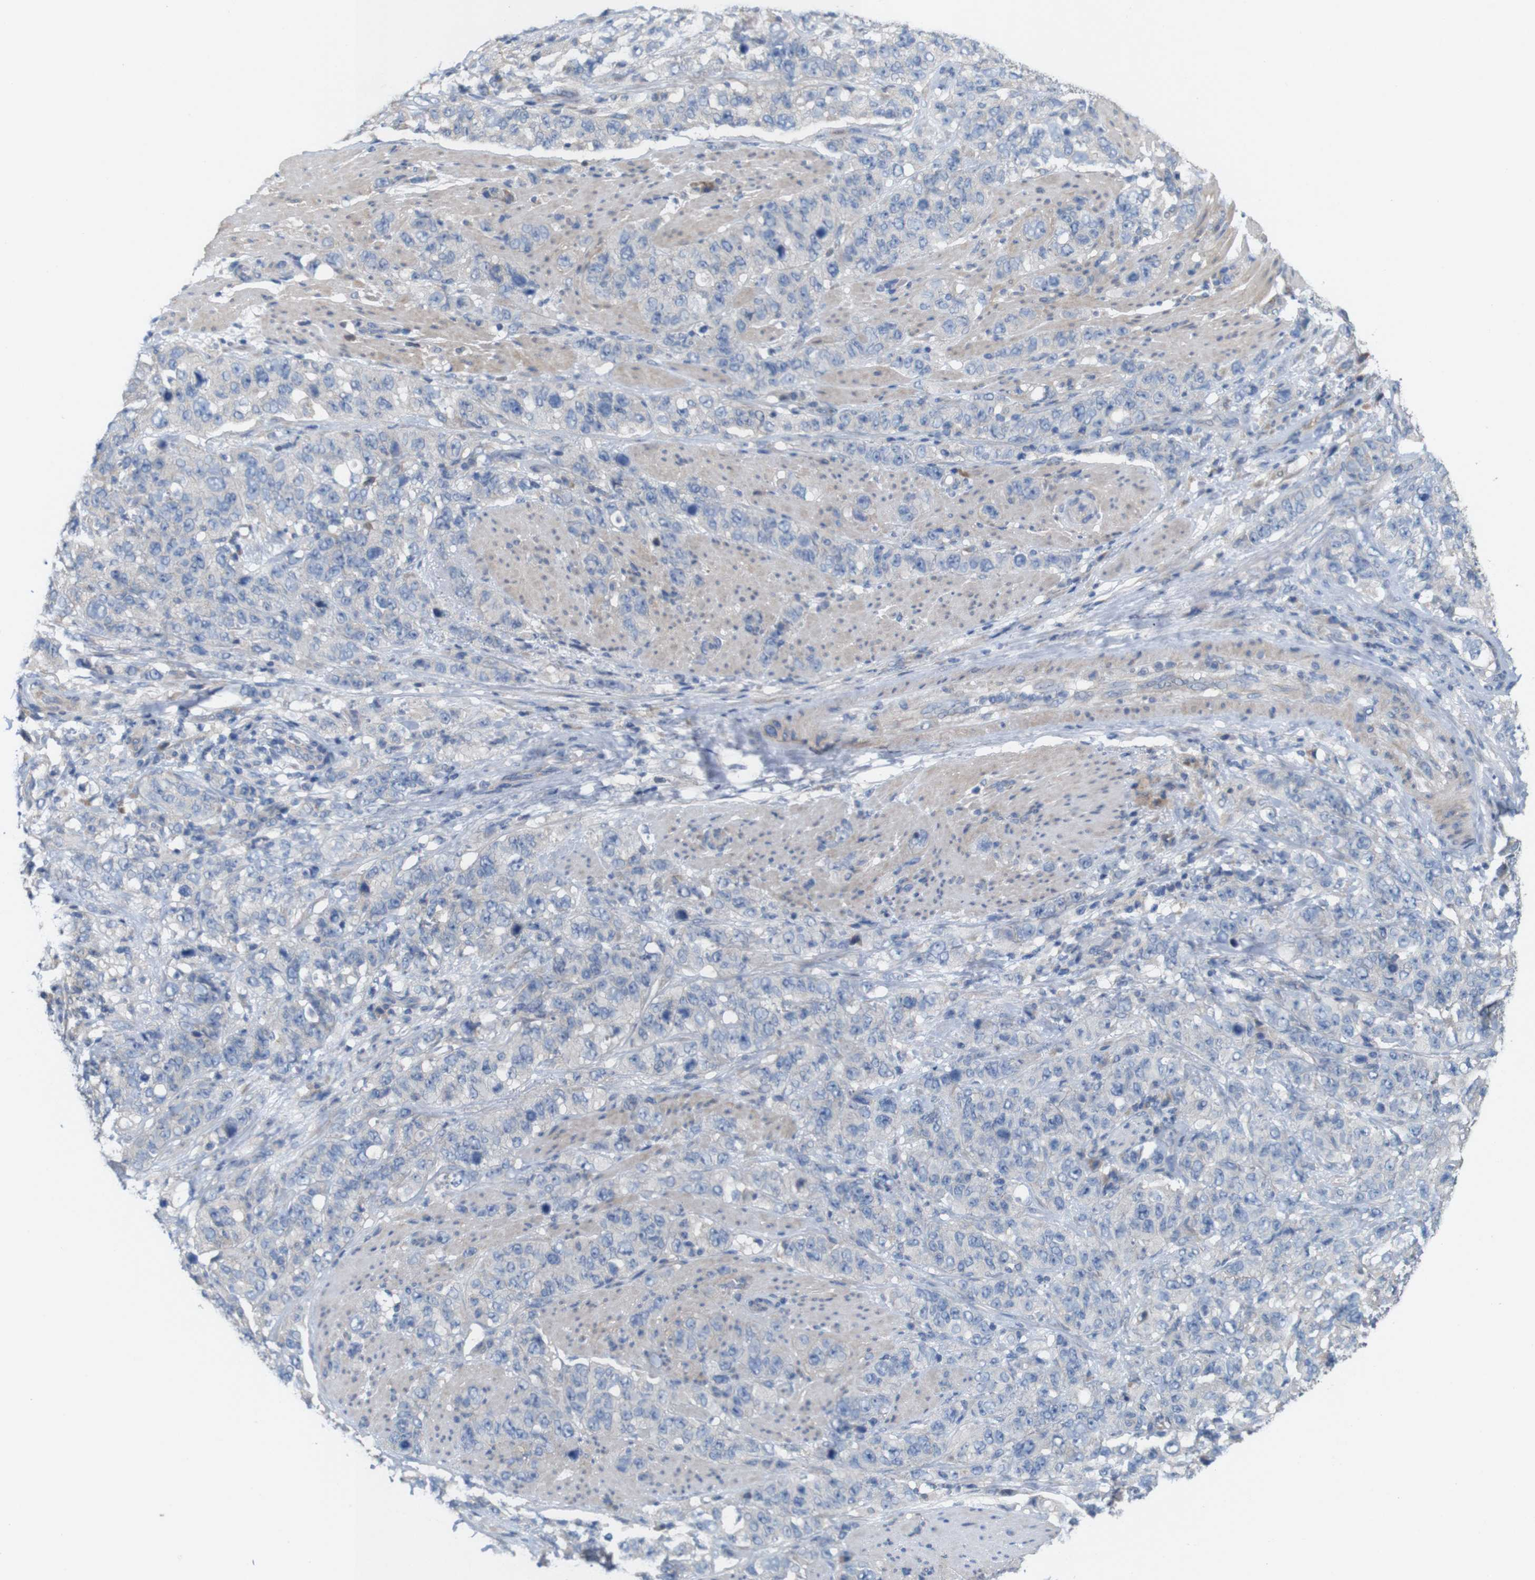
{"staining": {"intensity": "negative", "quantity": "none", "location": "none"}, "tissue": "stomach cancer", "cell_type": "Tumor cells", "image_type": "cancer", "snomed": [{"axis": "morphology", "description": "Adenocarcinoma, NOS"}, {"axis": "topography", "description": "Stomach"}], "caption": "Immunohistochemistry of human adenocarcinoma (stomach) reveals no expression in tumor cells.", "gene": "MYEOV", "patient": {"sex": "male", "age": 48}}